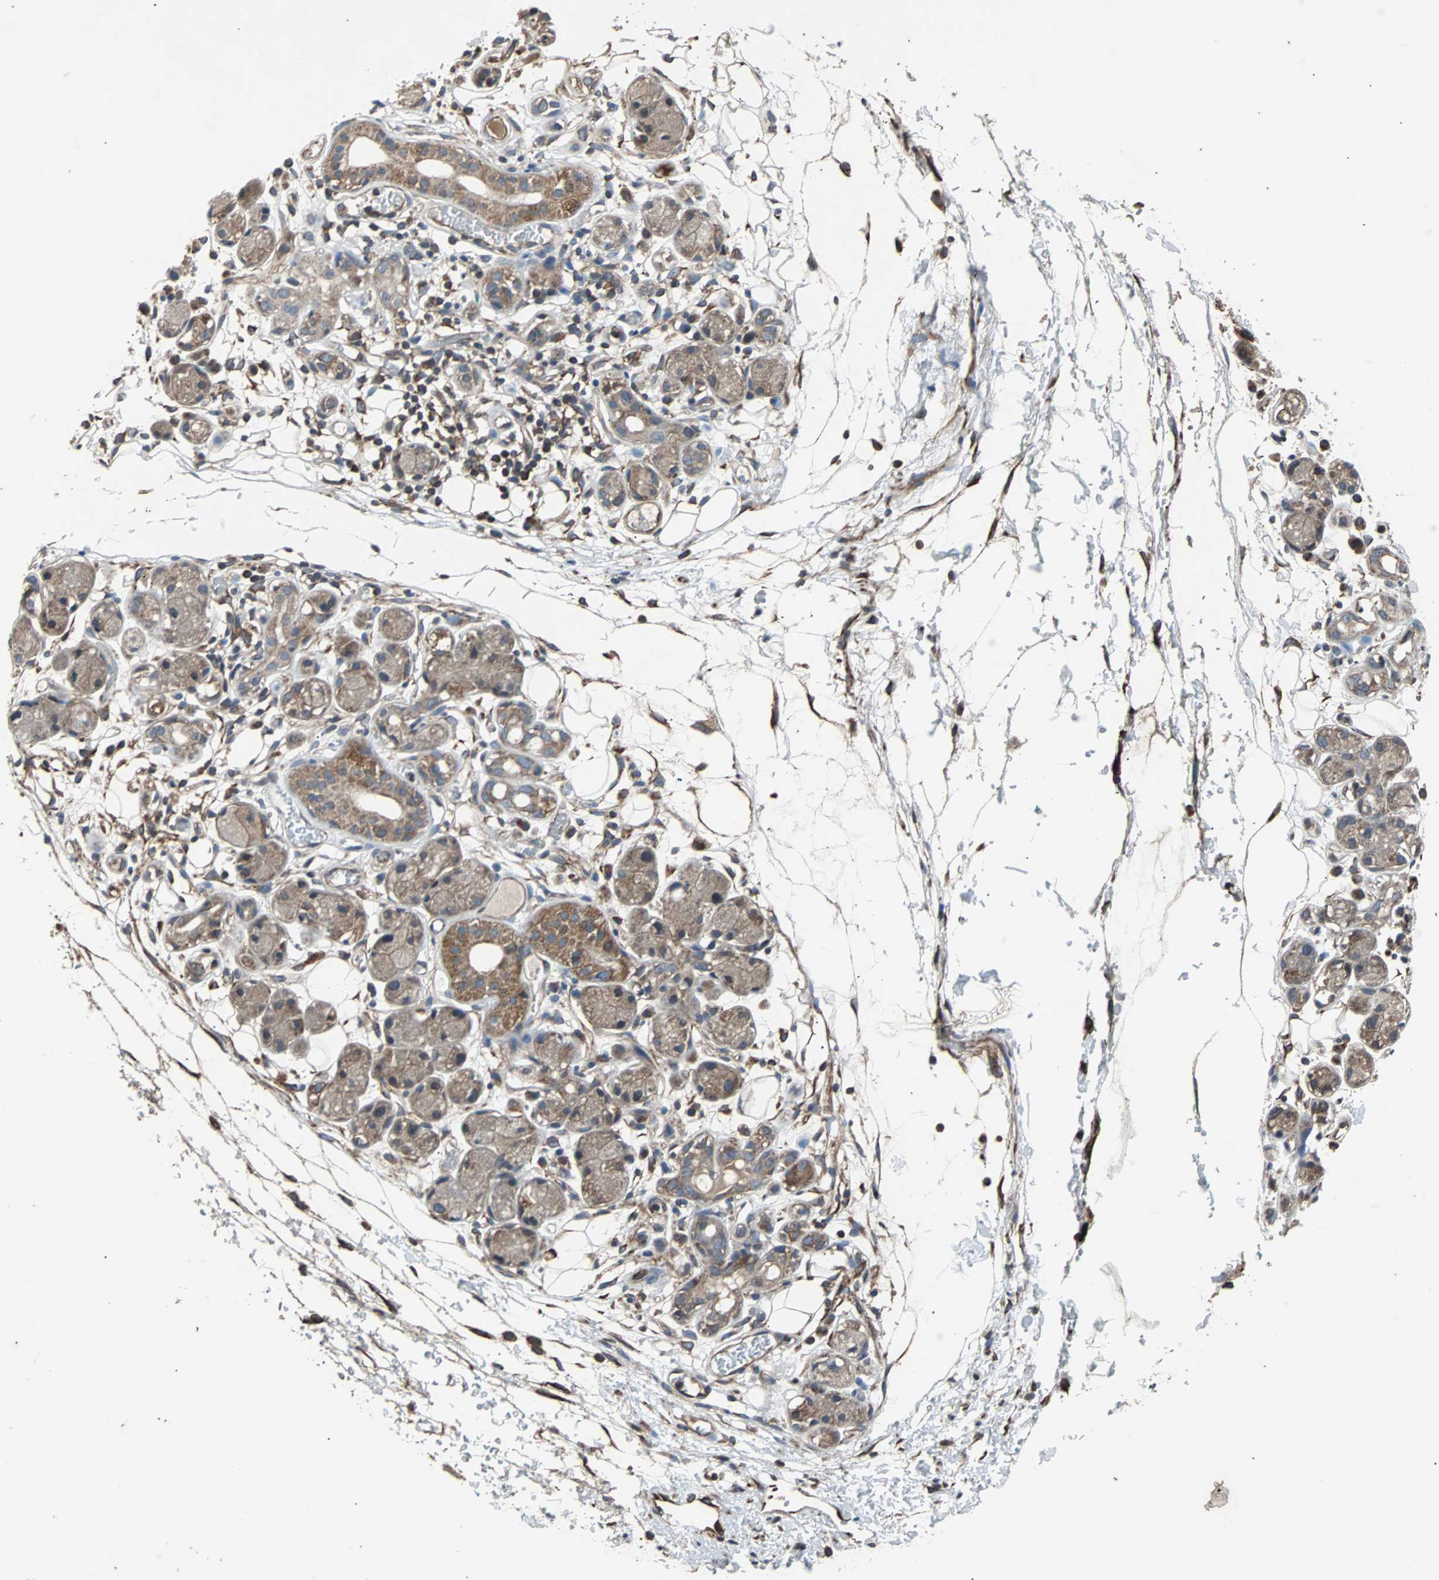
{"staining": {"intensity": "moderate", "quantity": ">75%", "location": "cytoplasmic/membranous"}, "tissue": "adipose tissue", "cell_type": "Adipocytes", "image_type": "normal", "snomed": [{"axis": "morphology", "description": "Normal tissue, NOS"}, {"axis": "morphology", "description": "Inflammation, NOS"}, {"axis": "topography", "description": "Vascular tissue"}, {"axis": "topography", "description": "Salivary gland"}], "caption": "This is an image of immunohistochemistry staining of benign adipose tissue, which shows moderate expression in the cytoplasmic/membranous of adipocytes.", "gene": "ACTR3", "patient": {"sex": "female", "age": 75}}